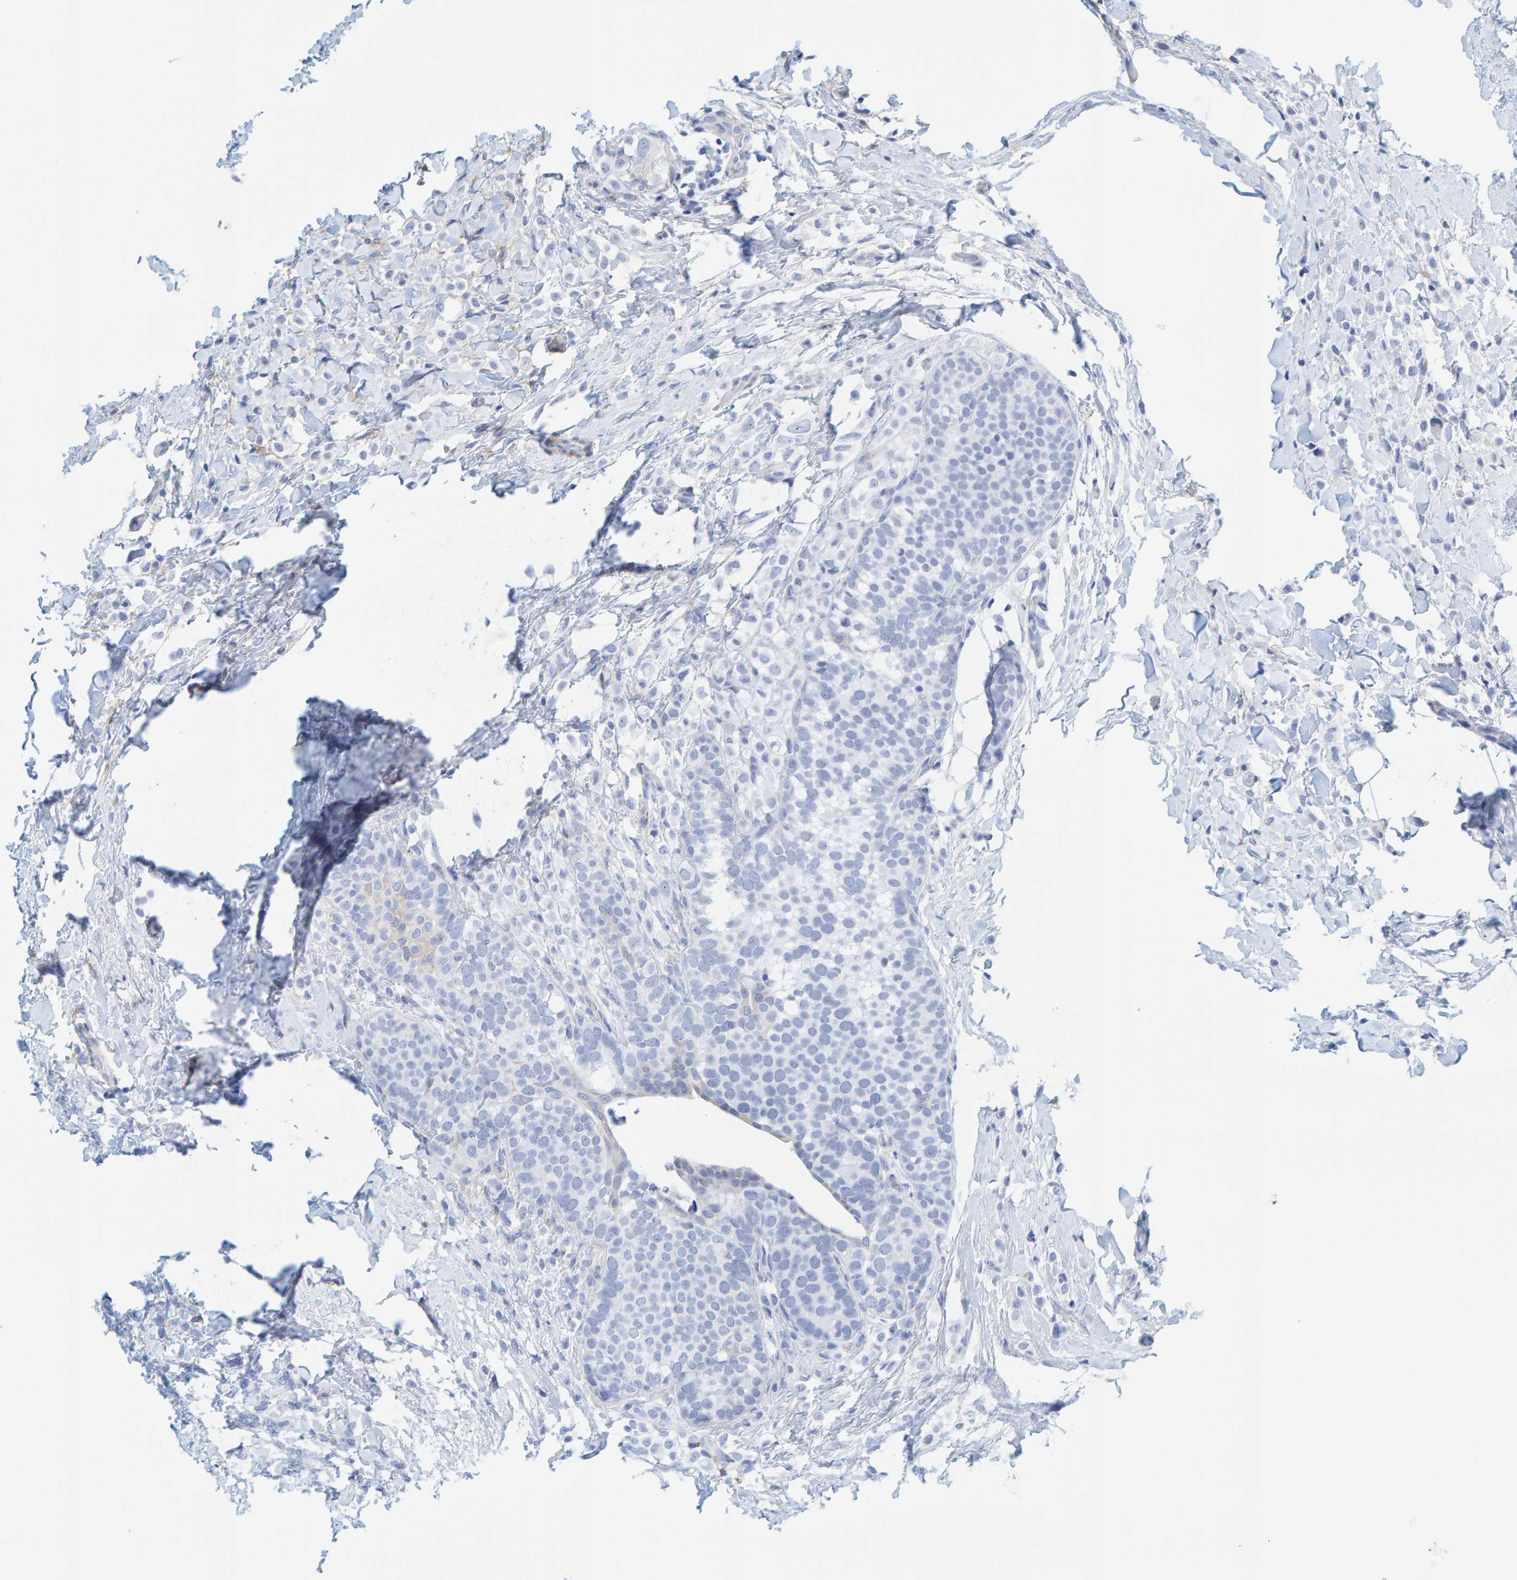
{"staining": {"intensity": "negative", "quantity": "none", "location": "none"}, "tissue": "breast cancer", "cell_type": "Tumor cells", "image_type": "cancer", "snomed": [{"axis": "morphology", "description": "Lobular carcinoma"}, {"axis": "topography", "description": "Breast"}], "caption": "This is a photomicrograph of immunohistochemistry staining of breast lobular carcinoma, which shows no expression in tumor cells.", "gene": "MAP1B", "patient": {"sex": "female", "age": 50}}